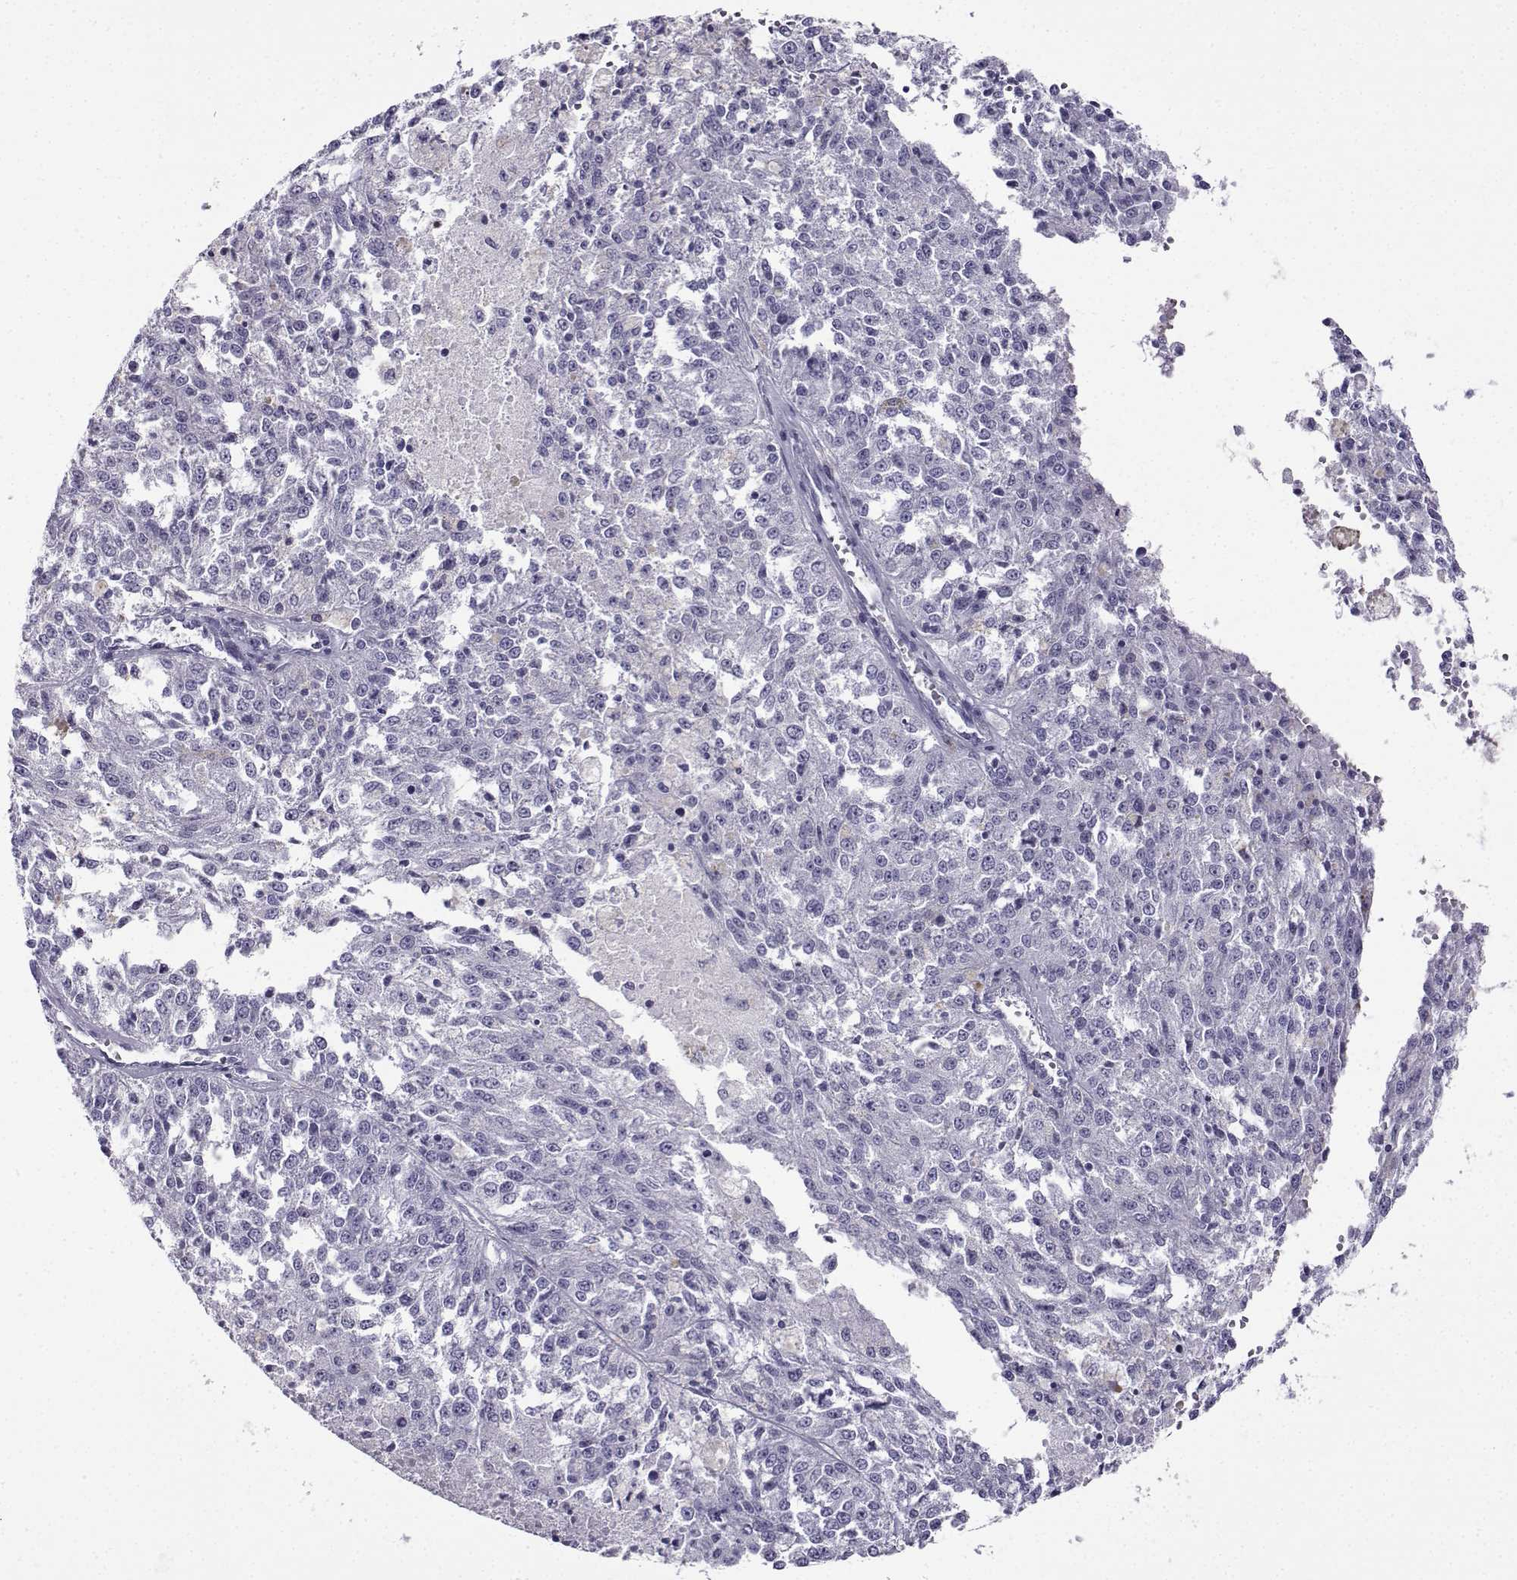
{"staining": {"intensity": "negative", "quantity": "none", "location": "none"}, "tissue": "melanoma", "cell_type": "Tumor cells", "image_type": "cancer", "snomed": [{"axis": "morphology", "description": "Malignant melanoma, Metastatic site"}, {"axis": "topography", "description": "Lymph node"}], "caption": "Immunohistochemistry histopathology image of neoplastic tissue: melanoma stained with DAB shows no significant protein positivity in tumor cells.", "gene": "KIF17", "patient": {"sex": "female", "age": 64}}